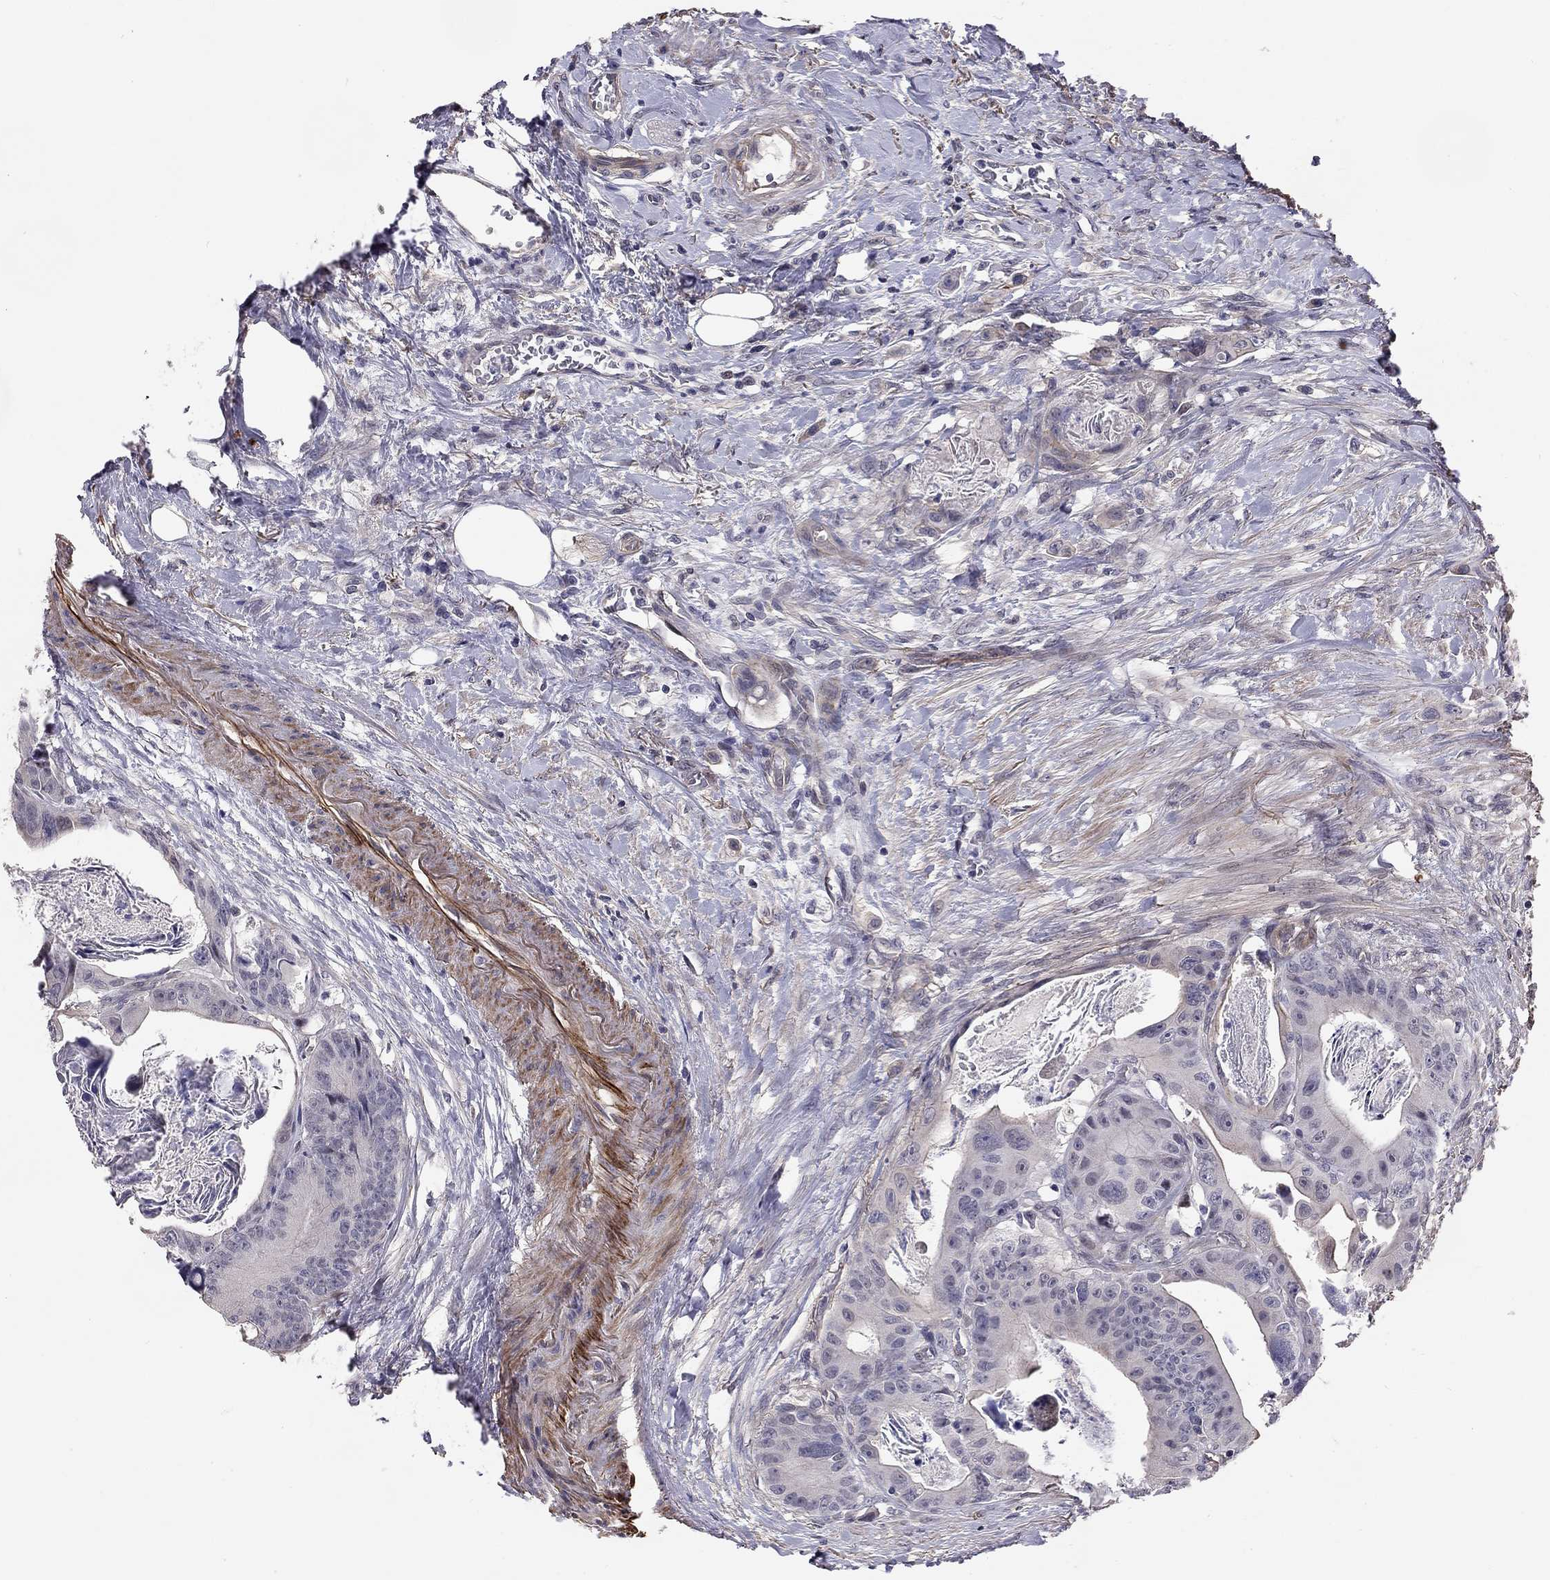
{"staining": {"intensity": "negative", "quantity": "none", "location": "none"}, "tissue": "colorectal cancer", "cell_type": "Tumor cells", "image_type": "cancer", "snomed": [{"axis": "morphology", "description": "Adenocarcinoma, NOS"}, {"axis": "topography", "description": "Rectum"}], "caption": "The micrograph demonstrates no significant positivity in tumor cells of adenocarcinoma (colorectal).", "gene": "GJB4", "patient": {"sex": "male", "age": 64}}